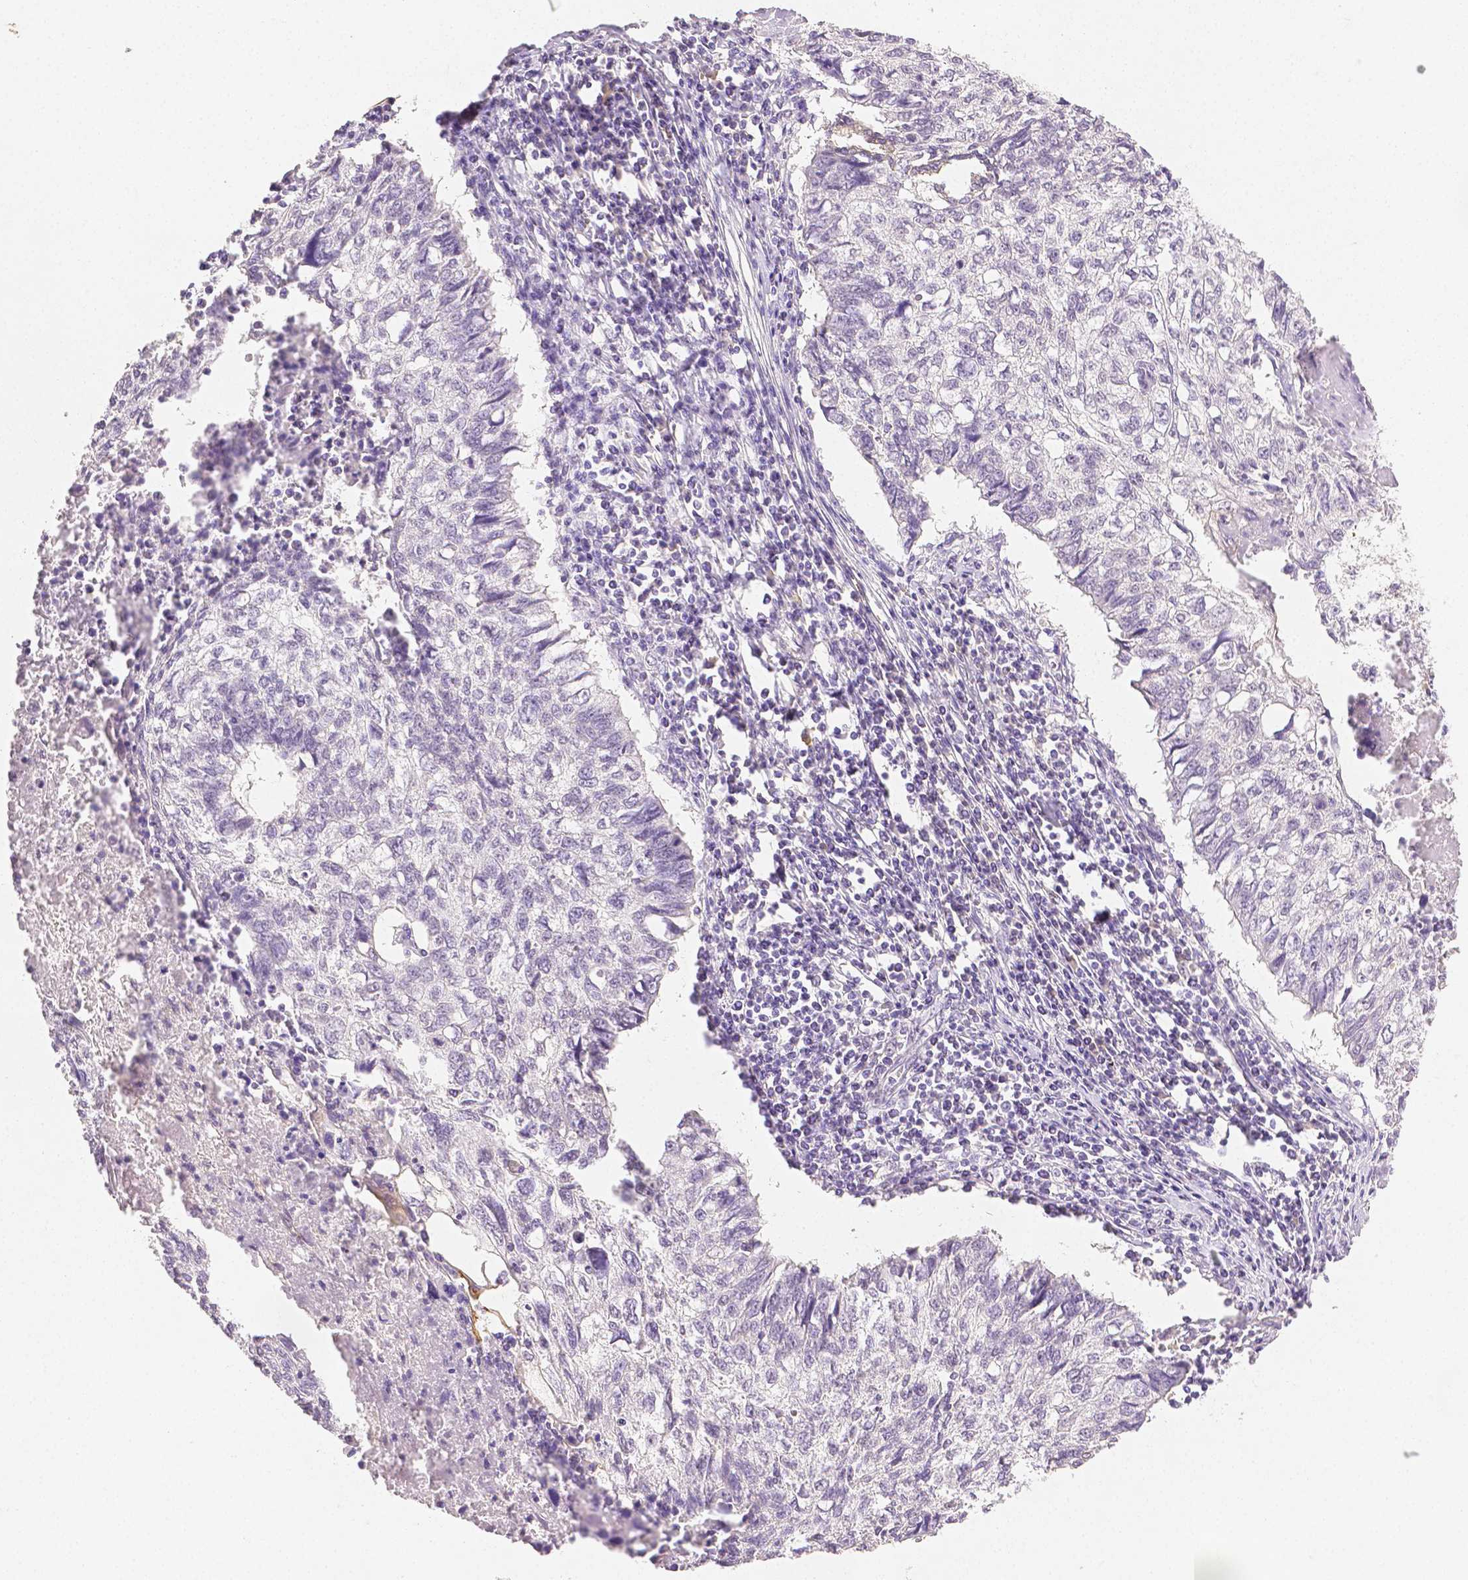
{"staining": {"intensity": "negative", "quantity": "none", "location": "none"}, "tissue": "lung cancer", "cell_type": "Tumor cells", "image_type": "cancer", "snomed": [{"axis": "morphology", "description": "Normal morphology"}, {"axis": "morphology", "description": "Aneuploidy"}, {"axis": "morphology", "description": "Squamous cell carcinoma, NOS"}, {"axis": "topography", "description": "Lymph node"}, {"axis": "topography", "description": "Lung"}], "caption": "A high-resolution micrograph shows immunohistochemistry (IHC) staining of squamous cell carcinoma (lung), which demonstrates no significant positivity in tumor cells.", "gene": "TGM1", "patient": {"sex": "female", "age": 76}}